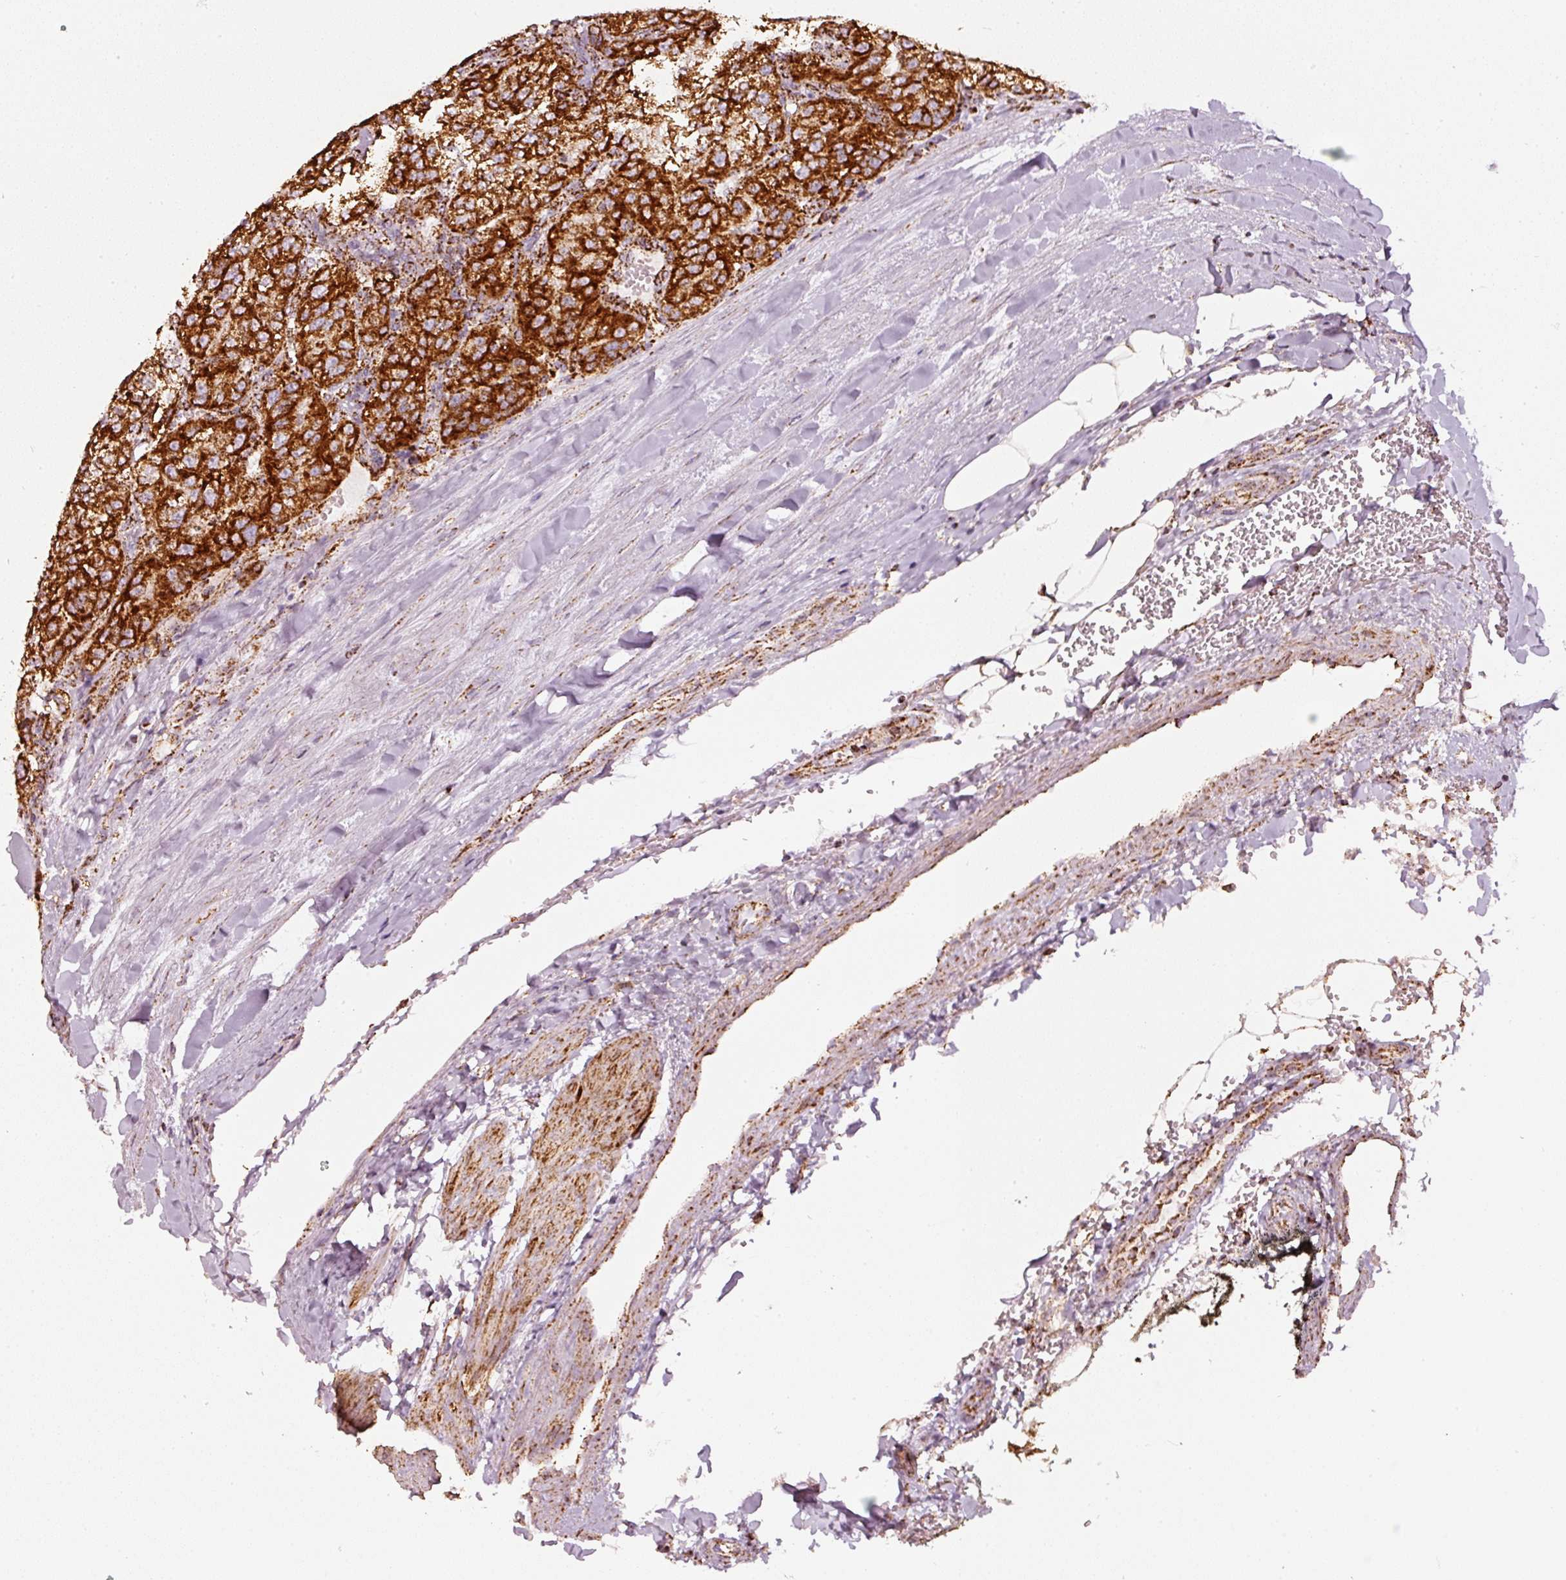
{"staining": {"intensity": "strong", "quantity": ">75%", "location": "cytoplasmic/membranous"}, "tissue": "renal cancer", "cell_type": "Tumor cells", "image_type": "cancer", "snomed": [{"axis": "morphology", "description": "Adenocarcinoma, NOS"}, {"axis": "topography", "description": "Kidney"}], "caption": "A histopathology image showing strong cytoplasmic/membranous expression in approximately >75% of tumor cells in renal cancer, as visualized by brown immunohistochemical staining.", "gene": "UQCRC1", "patient": {"sex": "female", "age": 63}}